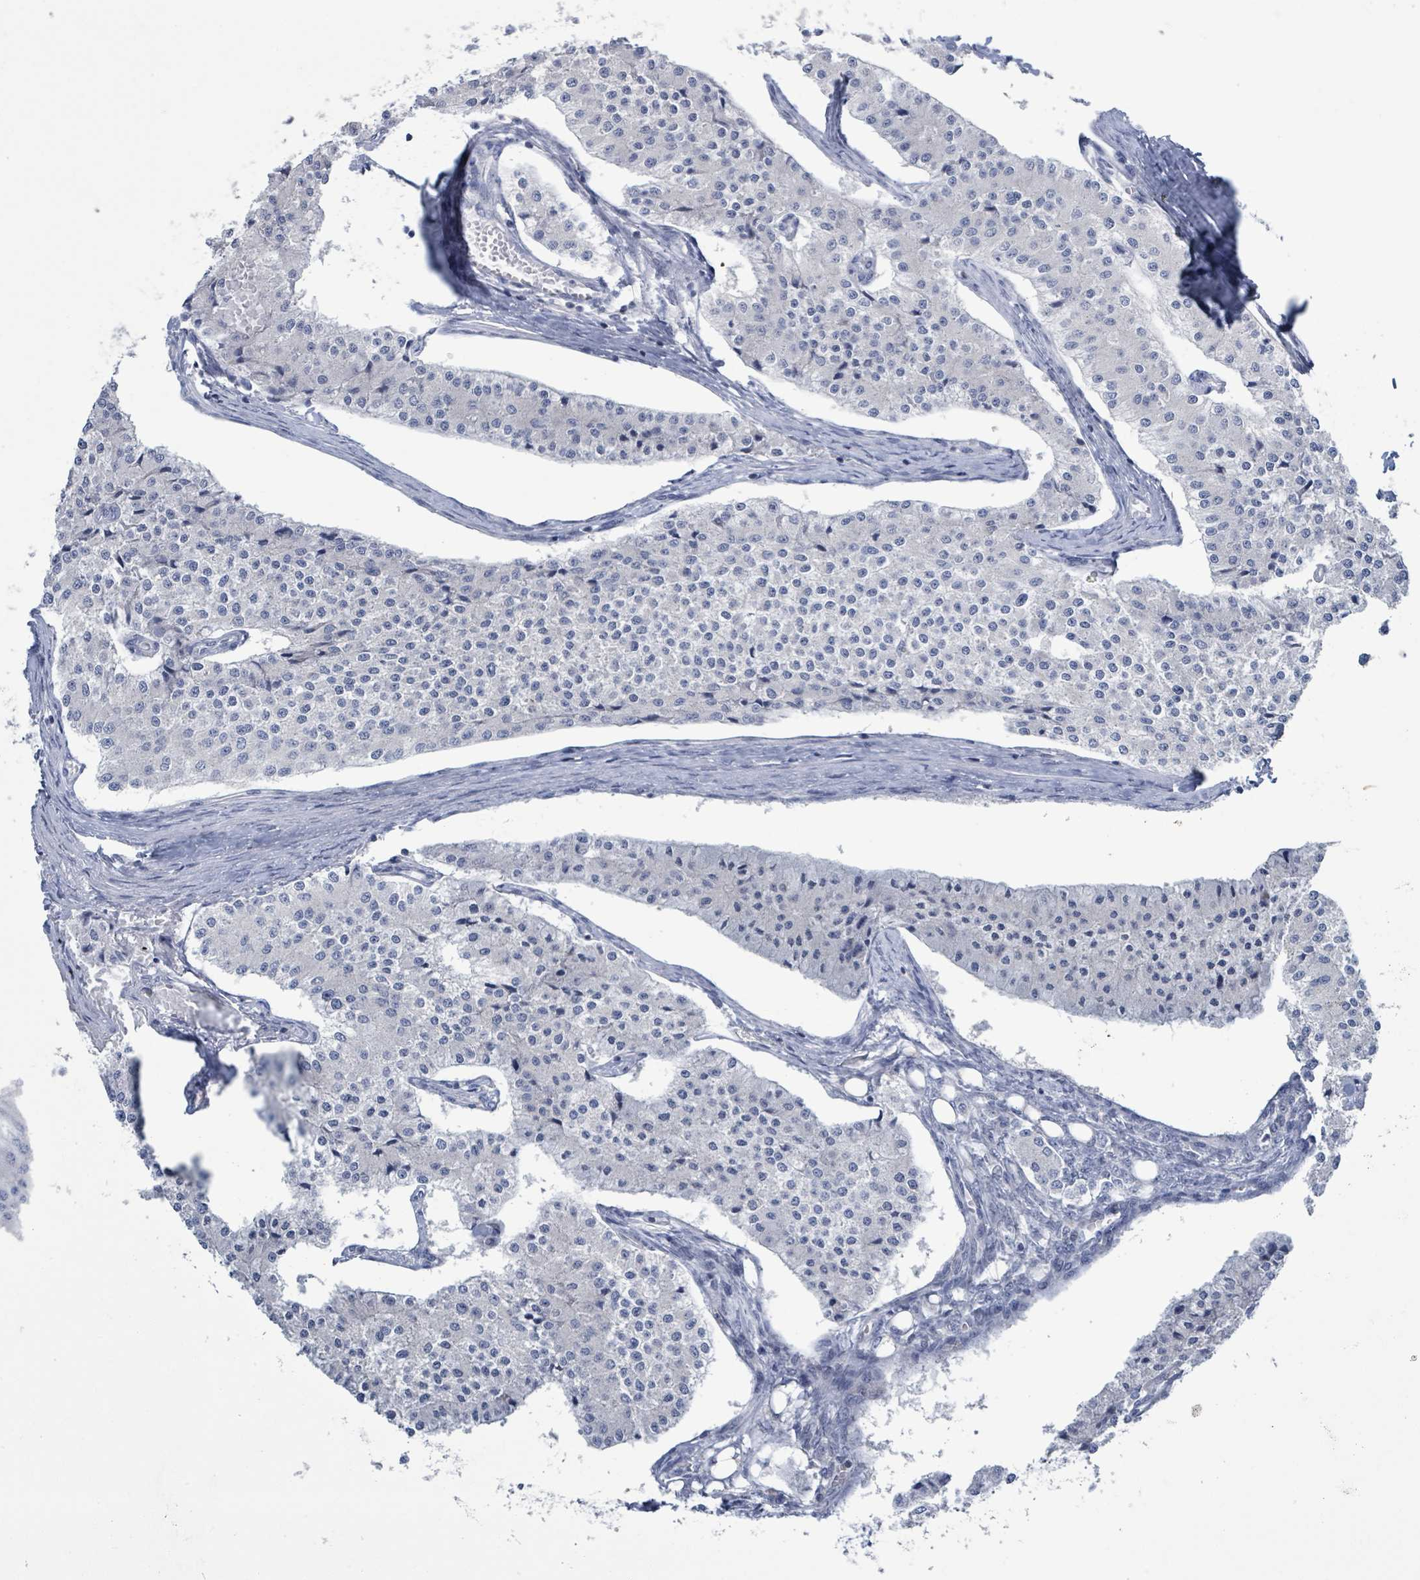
{"staining": {"intensity": "negative", "quantity": "none", "location": "none"}, "tissue": "carcinoid", "cell_type": "Tumor cells", "image_type": "cancer", "snomed": [{"axis": "morphology", "description": "Carcinoid, malignant, NOS"}, {"axis": "topography", "description": "Colon"}], "caption": "Immunohistochemical staining of human carcinoid exhibits no significant expression in tumor cells. (Stains: DAB (3,3'-diaminobenzidine) immunohistochemistry with hematoxylin counter stain, Microscopy: brightfield microscopy at high magnification).", "gene": "DGKZ", "patient": {"sex": "female", "age": 52}}